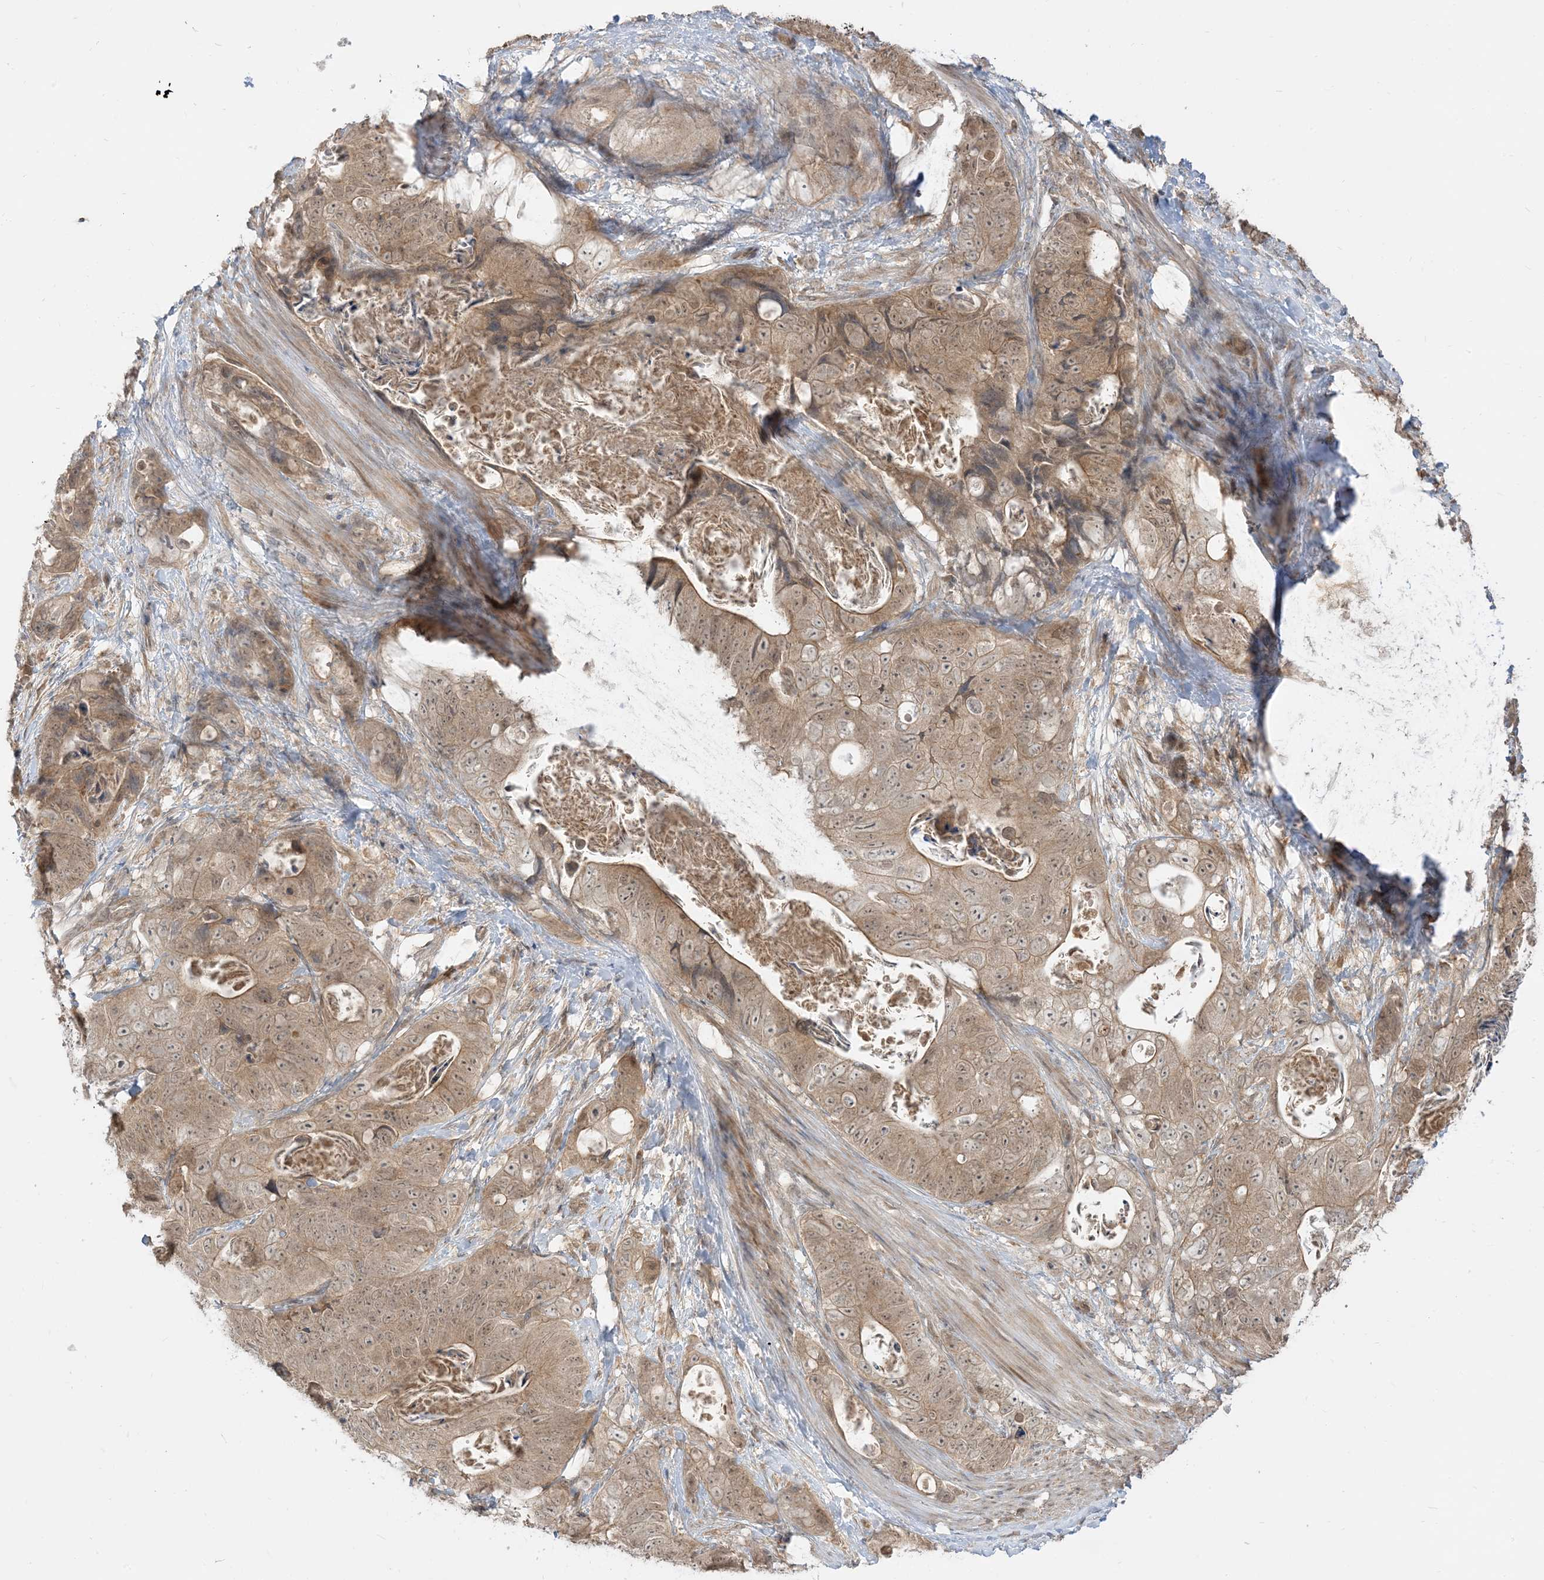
{"staining": {"intensity": "weak", "quantity": ">75%", "location": "cytoplasmic/membranous,nuclear"}, "tissue": "stomach cancer", "cell_type": "Tumor cells", "image_type": "cancer", "snomed": [{"axis": "morphology", "description": "Normal tissue, NOS"}, {"axis": "morphology", "description": "Adenocarcinoma, NOS"}, {"axis": "topography", "description": "Stomach"}], "caption": "A micrograph showing weak cytoplasmic/membranous and nuclear staining in about >75% of tumor cells in stomach cancer, as visualized by brown immunohistochemical staining.", "gene": "TBCC", "patient": {"sex": "female", "age": 89}}